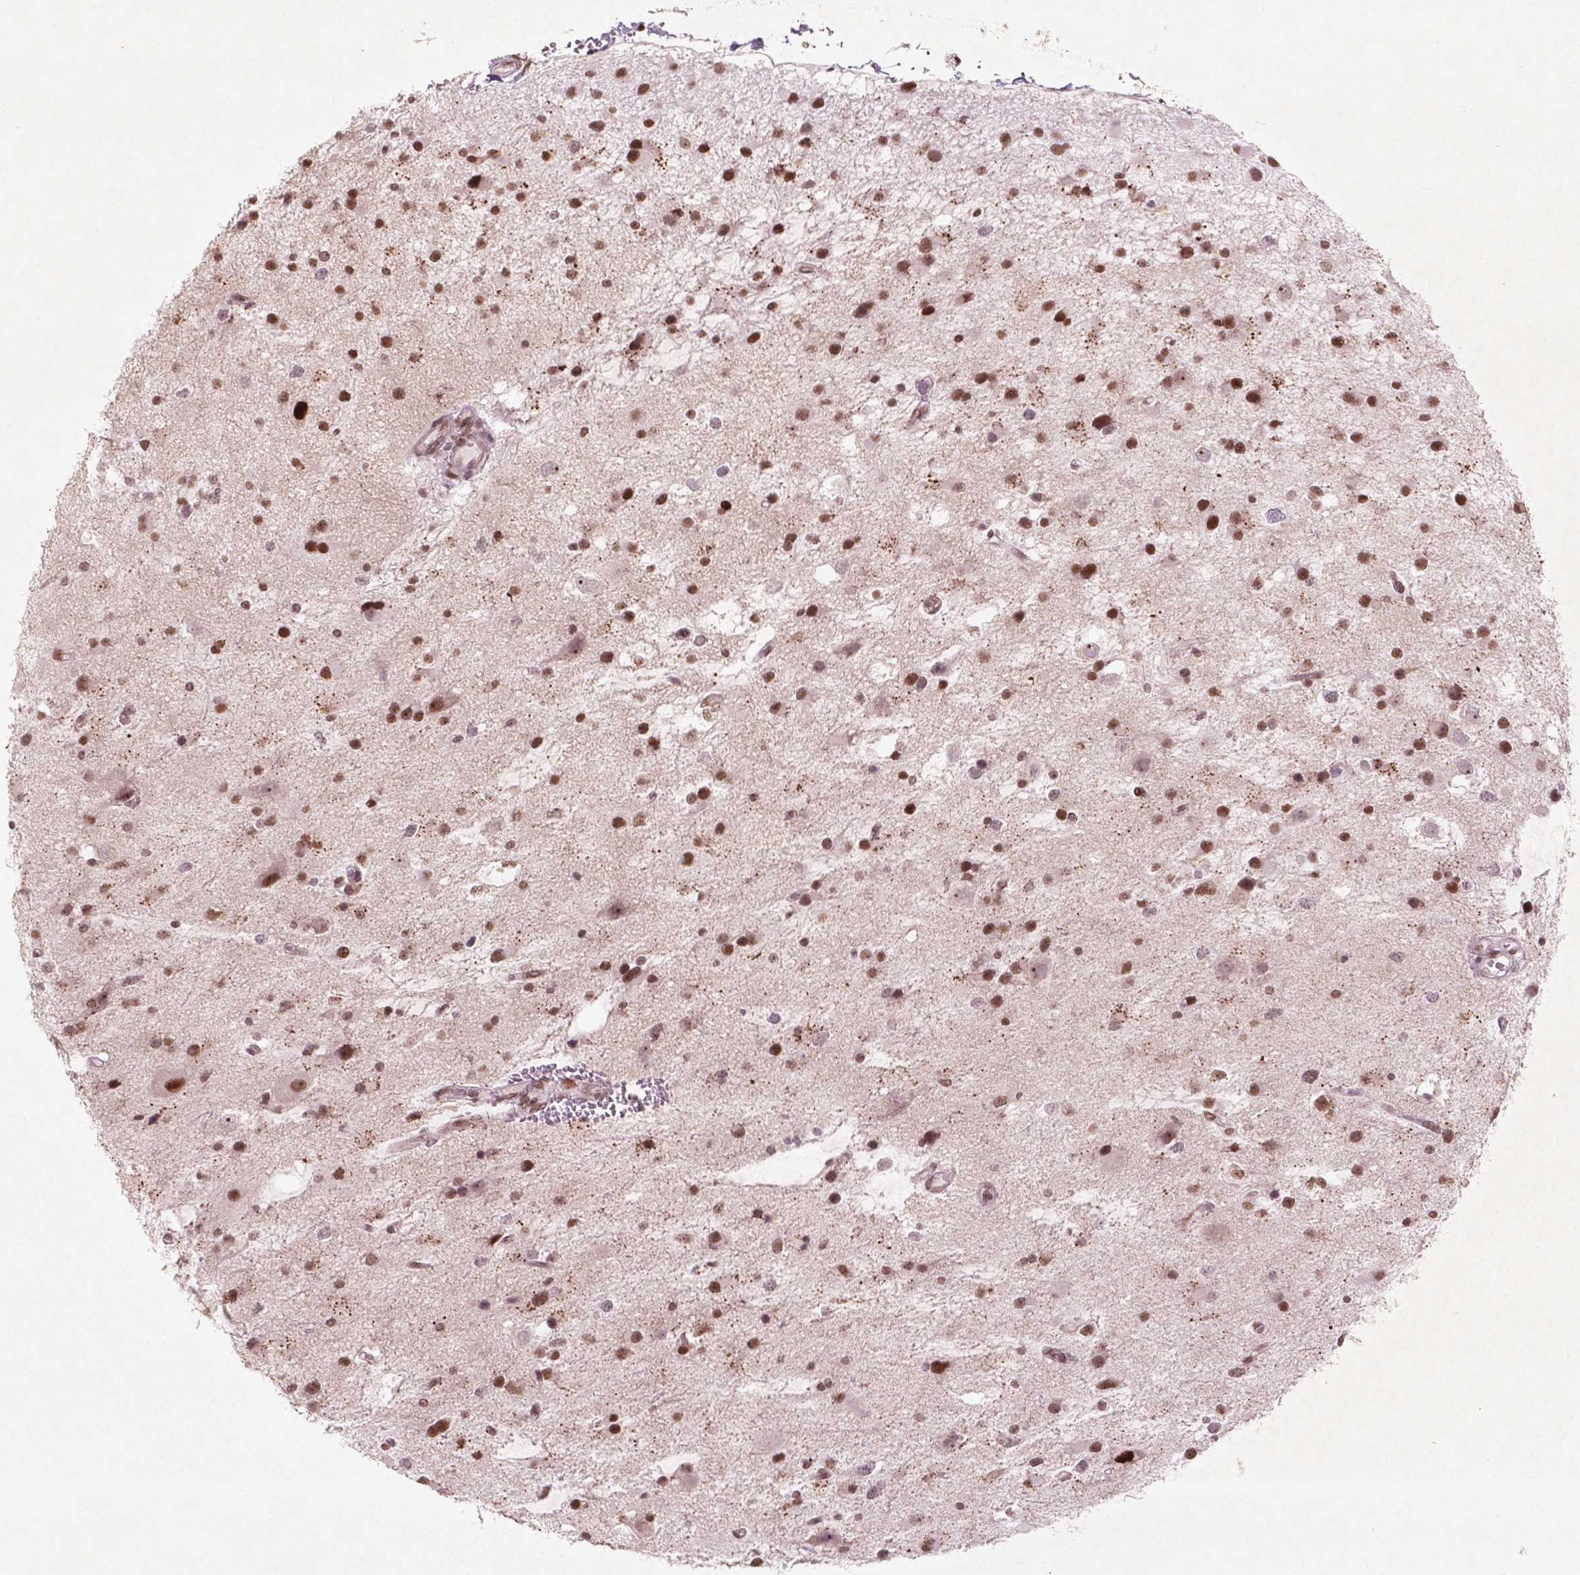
{"staining": {"intensity": "strong", "quantity": ">75%", "location": "nuclear"}, "tissue": "glioma", "cell_type": "Tumor cells", "image_type": "cancer", "snomed": [{"axis": "morphology", "description": "Glioma, malignant, Low grade"}, {"axis": "topography", "description": "Brain"}], "caption": "Glioma stained with IHC displays strong nuclear expression in about >75% of tumor cells.", "gene": "HMG20B", "patient": {"sex": "female", "age": 32}}